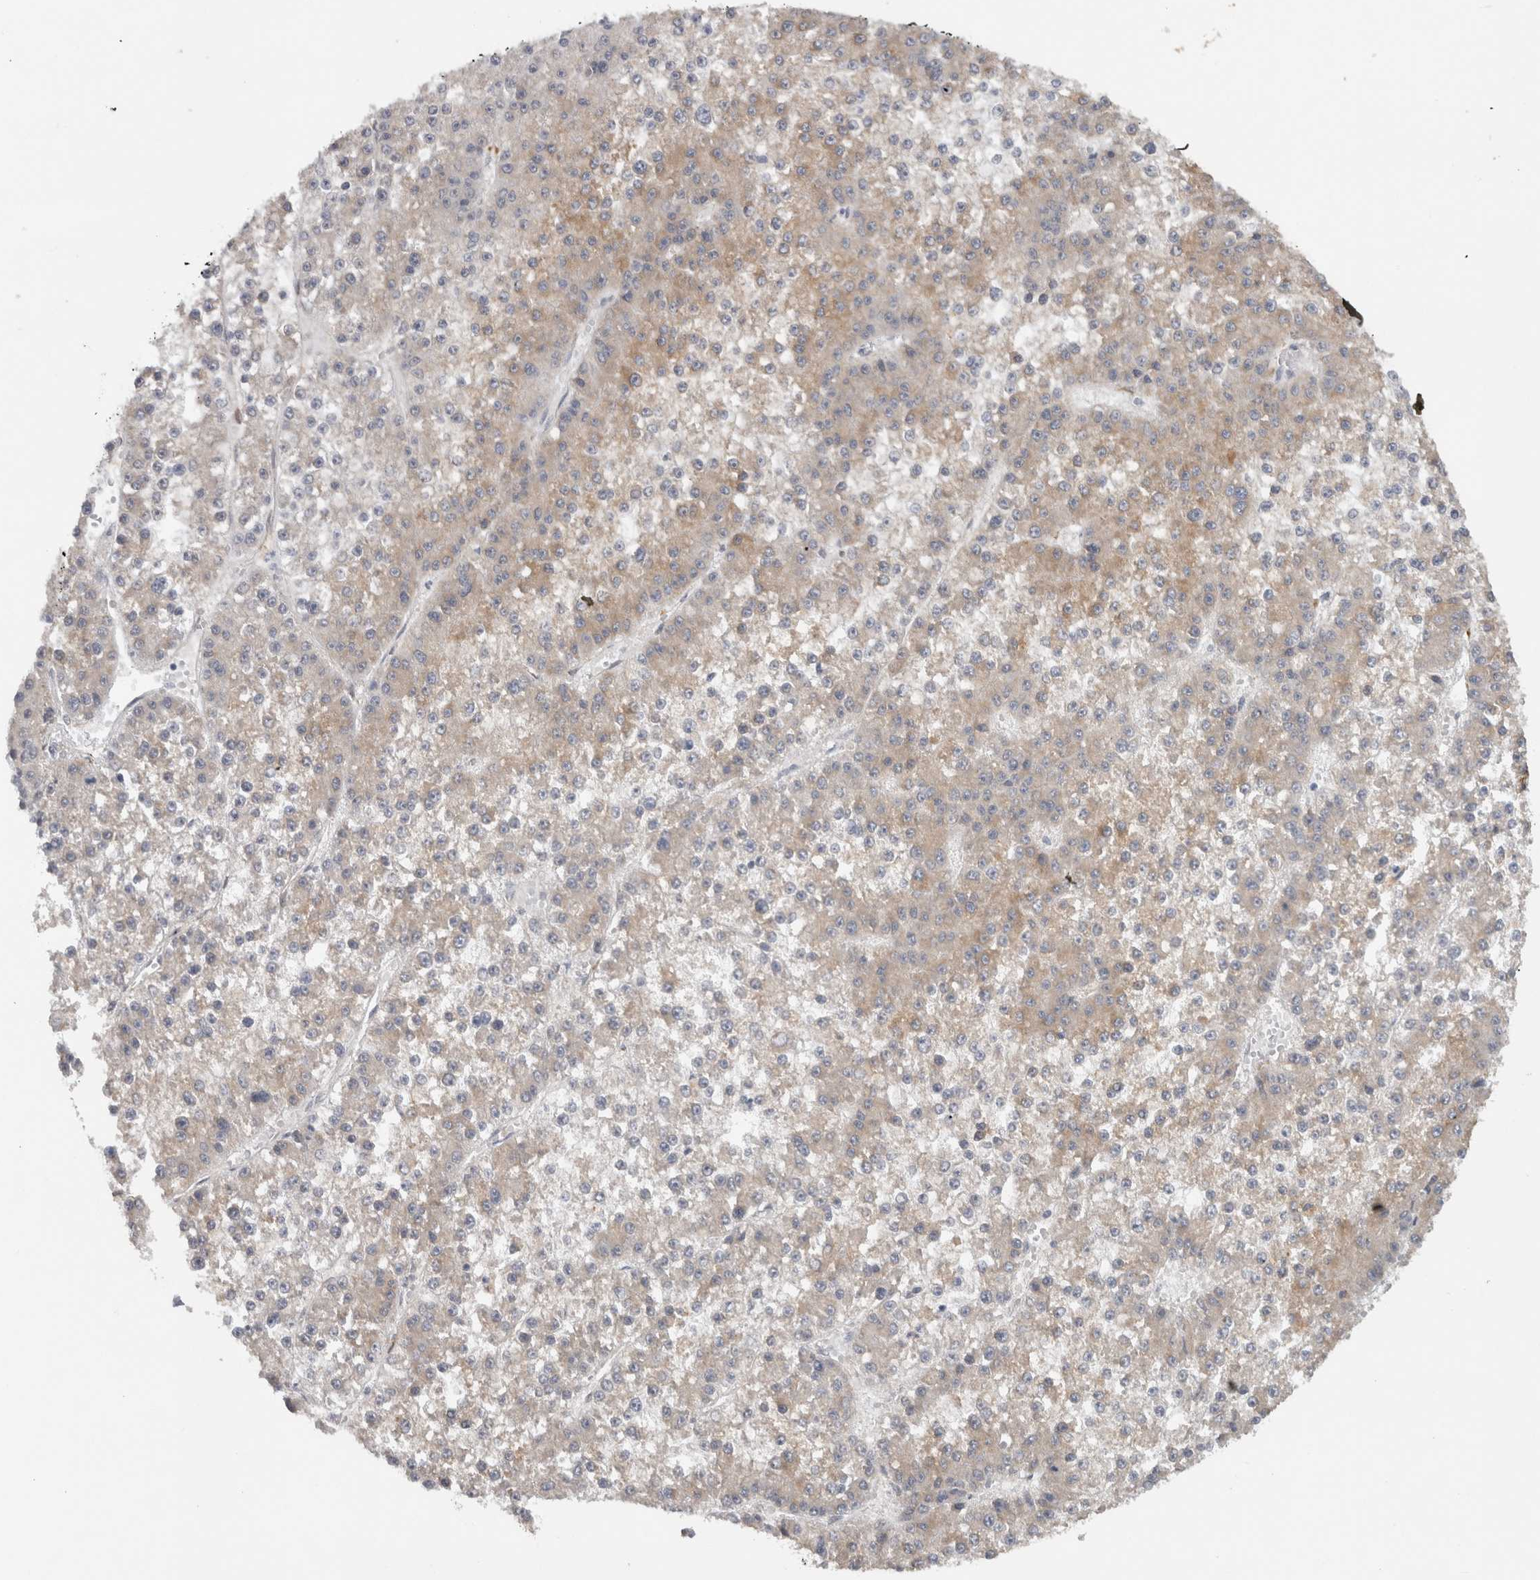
{"staining": {"intensity": "weak", "quantity": "25%-75%", "location": "cytoplasmic/membranous"}, "tissue": "liver cancer", "cell_type": "Tumor cells", "image_type": "cancer", "snomed": [{"axis": "morphology", "description": "Carcinoma, Hepatocellular, NOS"}, {"axis": "topography", "description": "Liver"}], "caption": "Weak cytoplasmic/membranous protein staining is present in approximately 25%-75% of tumor cells in liver hepatocellular carcinoma.", "gene": "PRXL2A", "patient": {"sex": "female", "age": 73}}